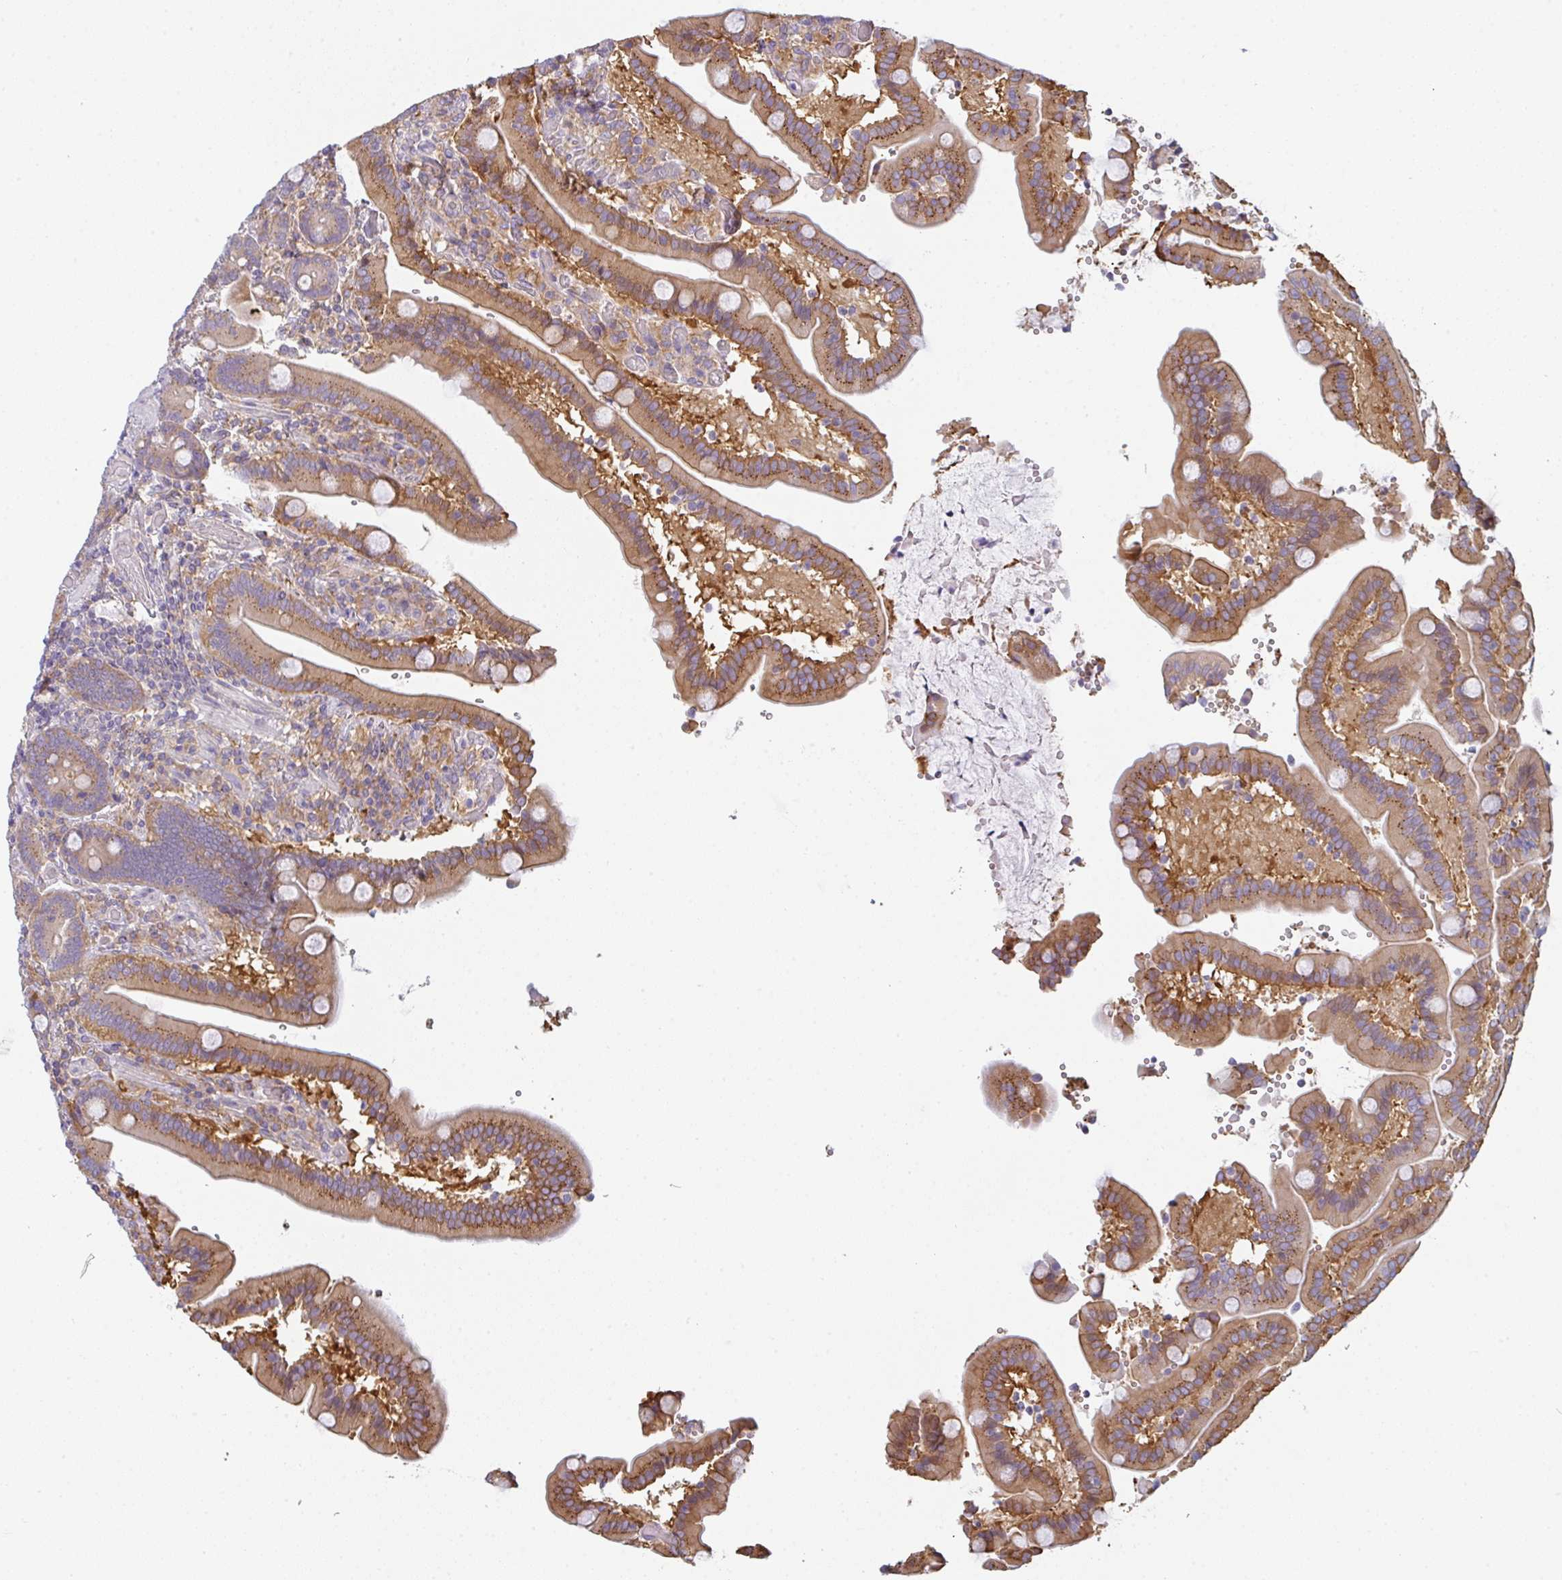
{"staining": {"intensity": "weak", "quantity": ">75%", "location": "cytoplasmic/membranous"}, "tissue": "duodenum", "cell_type": "Glandular cells", "image_type": "normal", "snomed": [{"axis": "morphology", "description": "Normal tissue, NOS"}, {"axis": "topography", "description": "Duodenum"}], "caption": "An image showing weak cytoplasmic/membranous staining in approximately >75% of glandular cells in benign duodenum, as visualized by brown immunohistochemical staining.", "gene": "SNX5", "patient": {"sex": "female", "age": 62}}